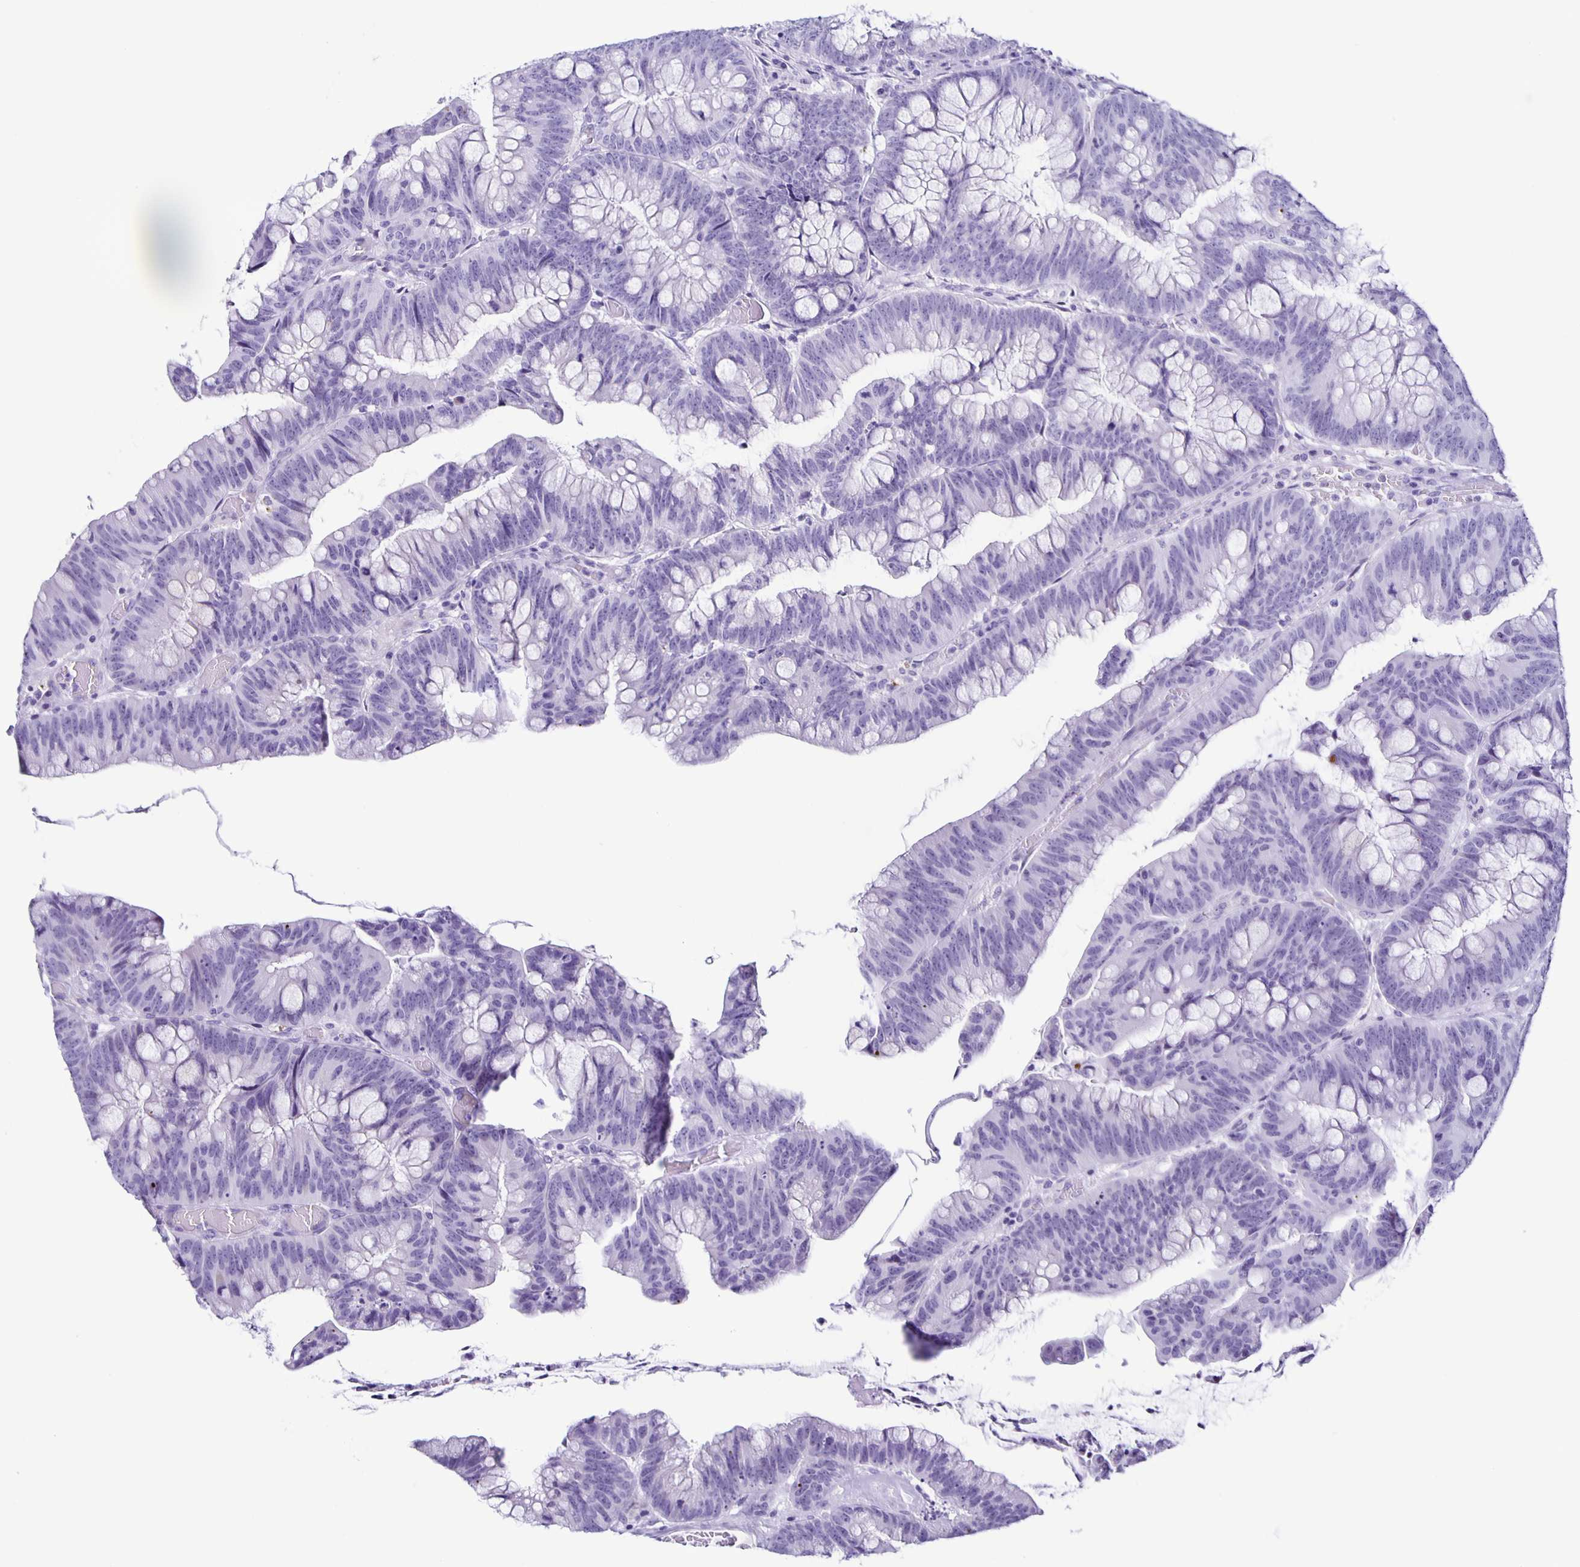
{"staining": {"intensity": "negative", "quantity": "none", "location": "none"}, "tissue": "colorectal cancer", "cell_type": "Tumor cells", "image_type": "cancer", "snomed": [{"axis": "morphology", "description": "Adenocarcinoma, NOS"}, {"axis": "topography", "description": "Colon"}], "caption": "DAB (3,3'-diaminobenzidine) immunohistochemical staining of human adenocarcinoma (colorectal) displays no significant expression in tumor cells.", "gene": "AQP6", "patient": {"sex": "male", "age": 62}}